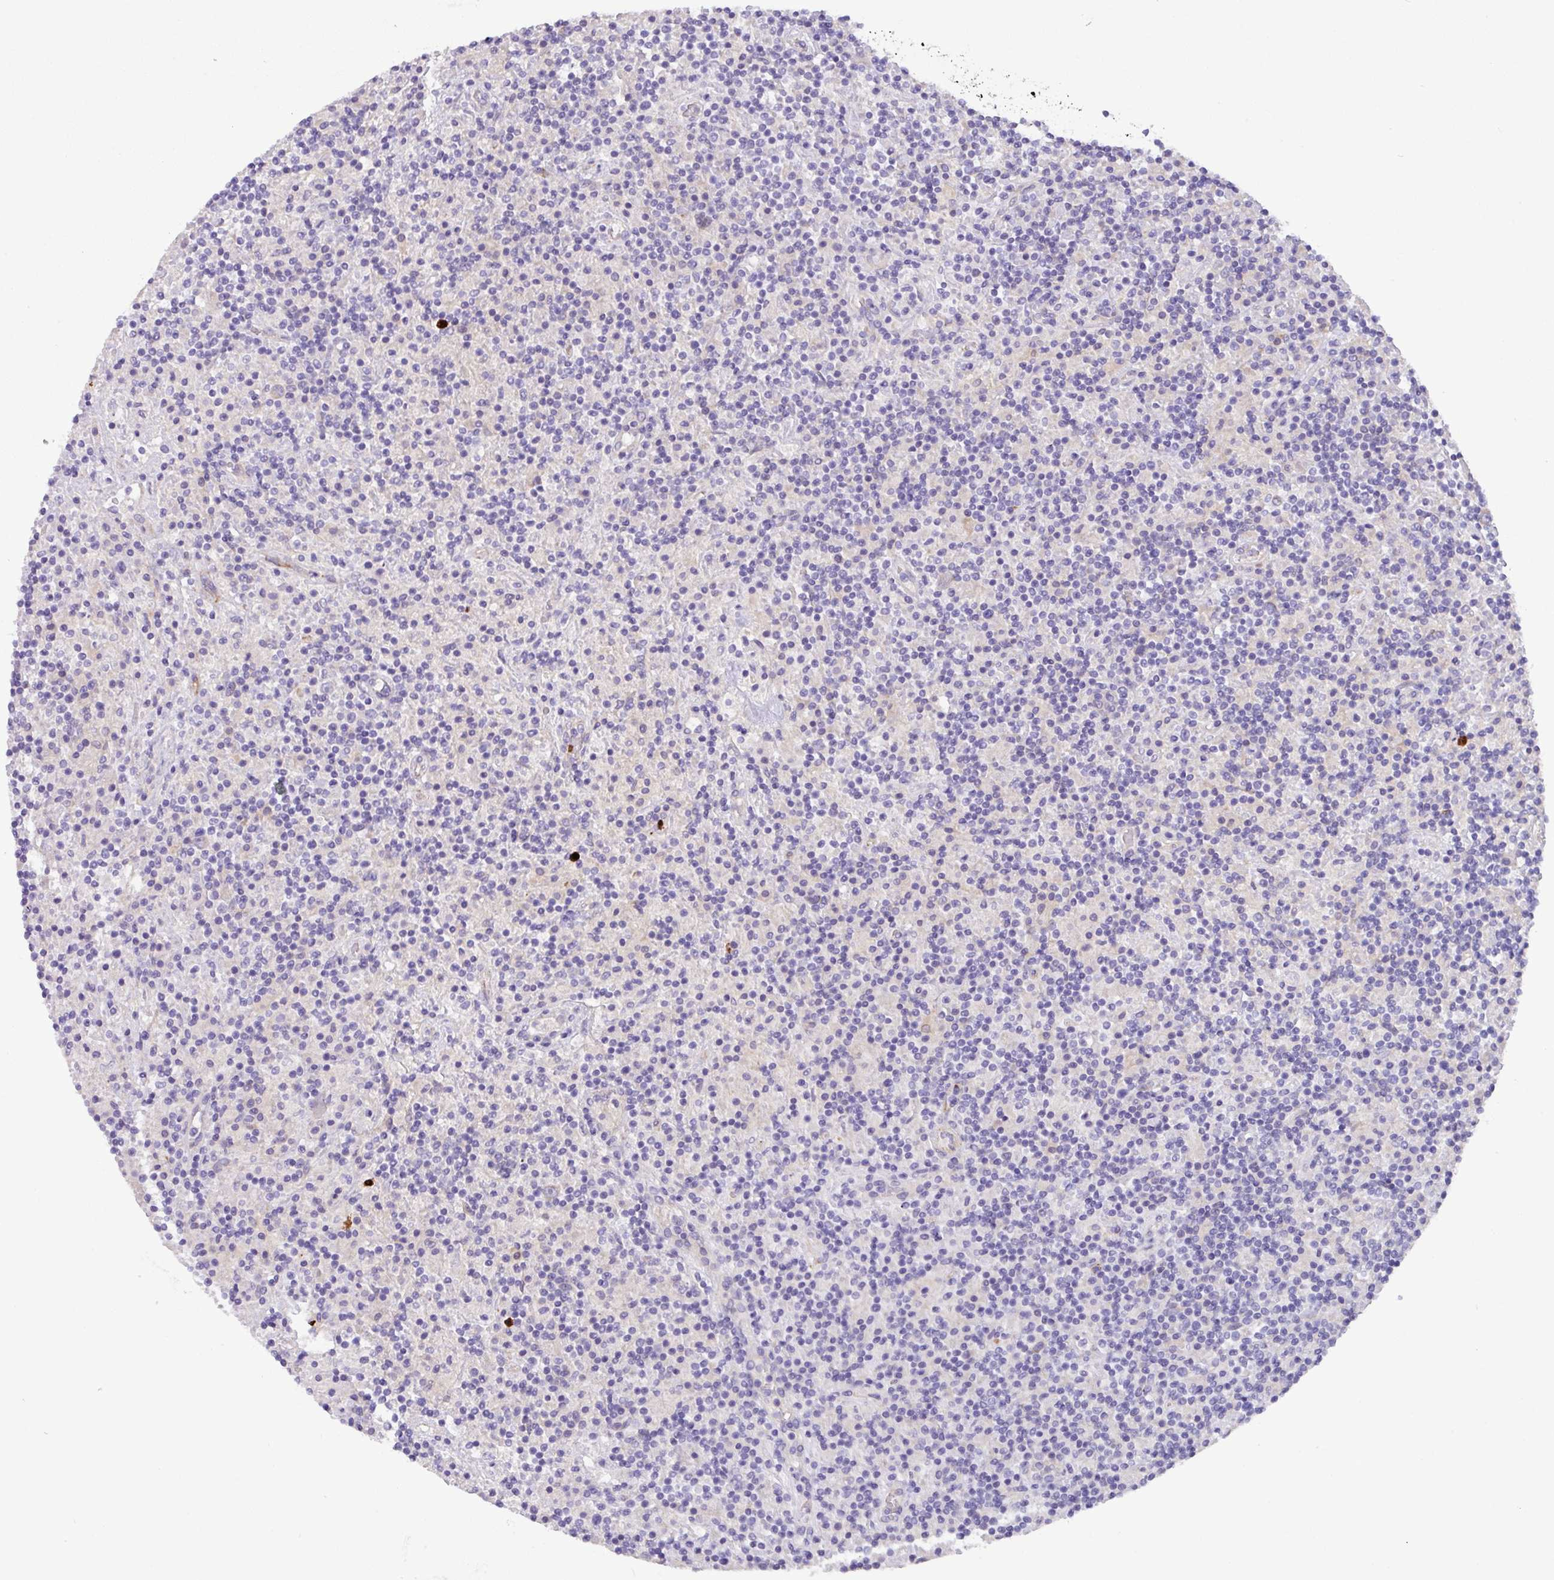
{"staining": {"intensity": "negative", "quantity": "none", "location": "none"}, "tissue": "lymphoma", "cell_type": "Tumor cells", "image_type": "cancer", "snomed": [{"axis": "morphology", "description": "Hodgkin's disease, NOS"}, {"axis": "topography", "description": "Lymph node"}], "caption": "There is no significant staining in tumor cells of Hodgkin's disease. (DAB immunohistochemistry visualized using brightfield microscopy, high magnification).", "gene": "MRM2", "patient": {"sex": "male", "age": 70}}